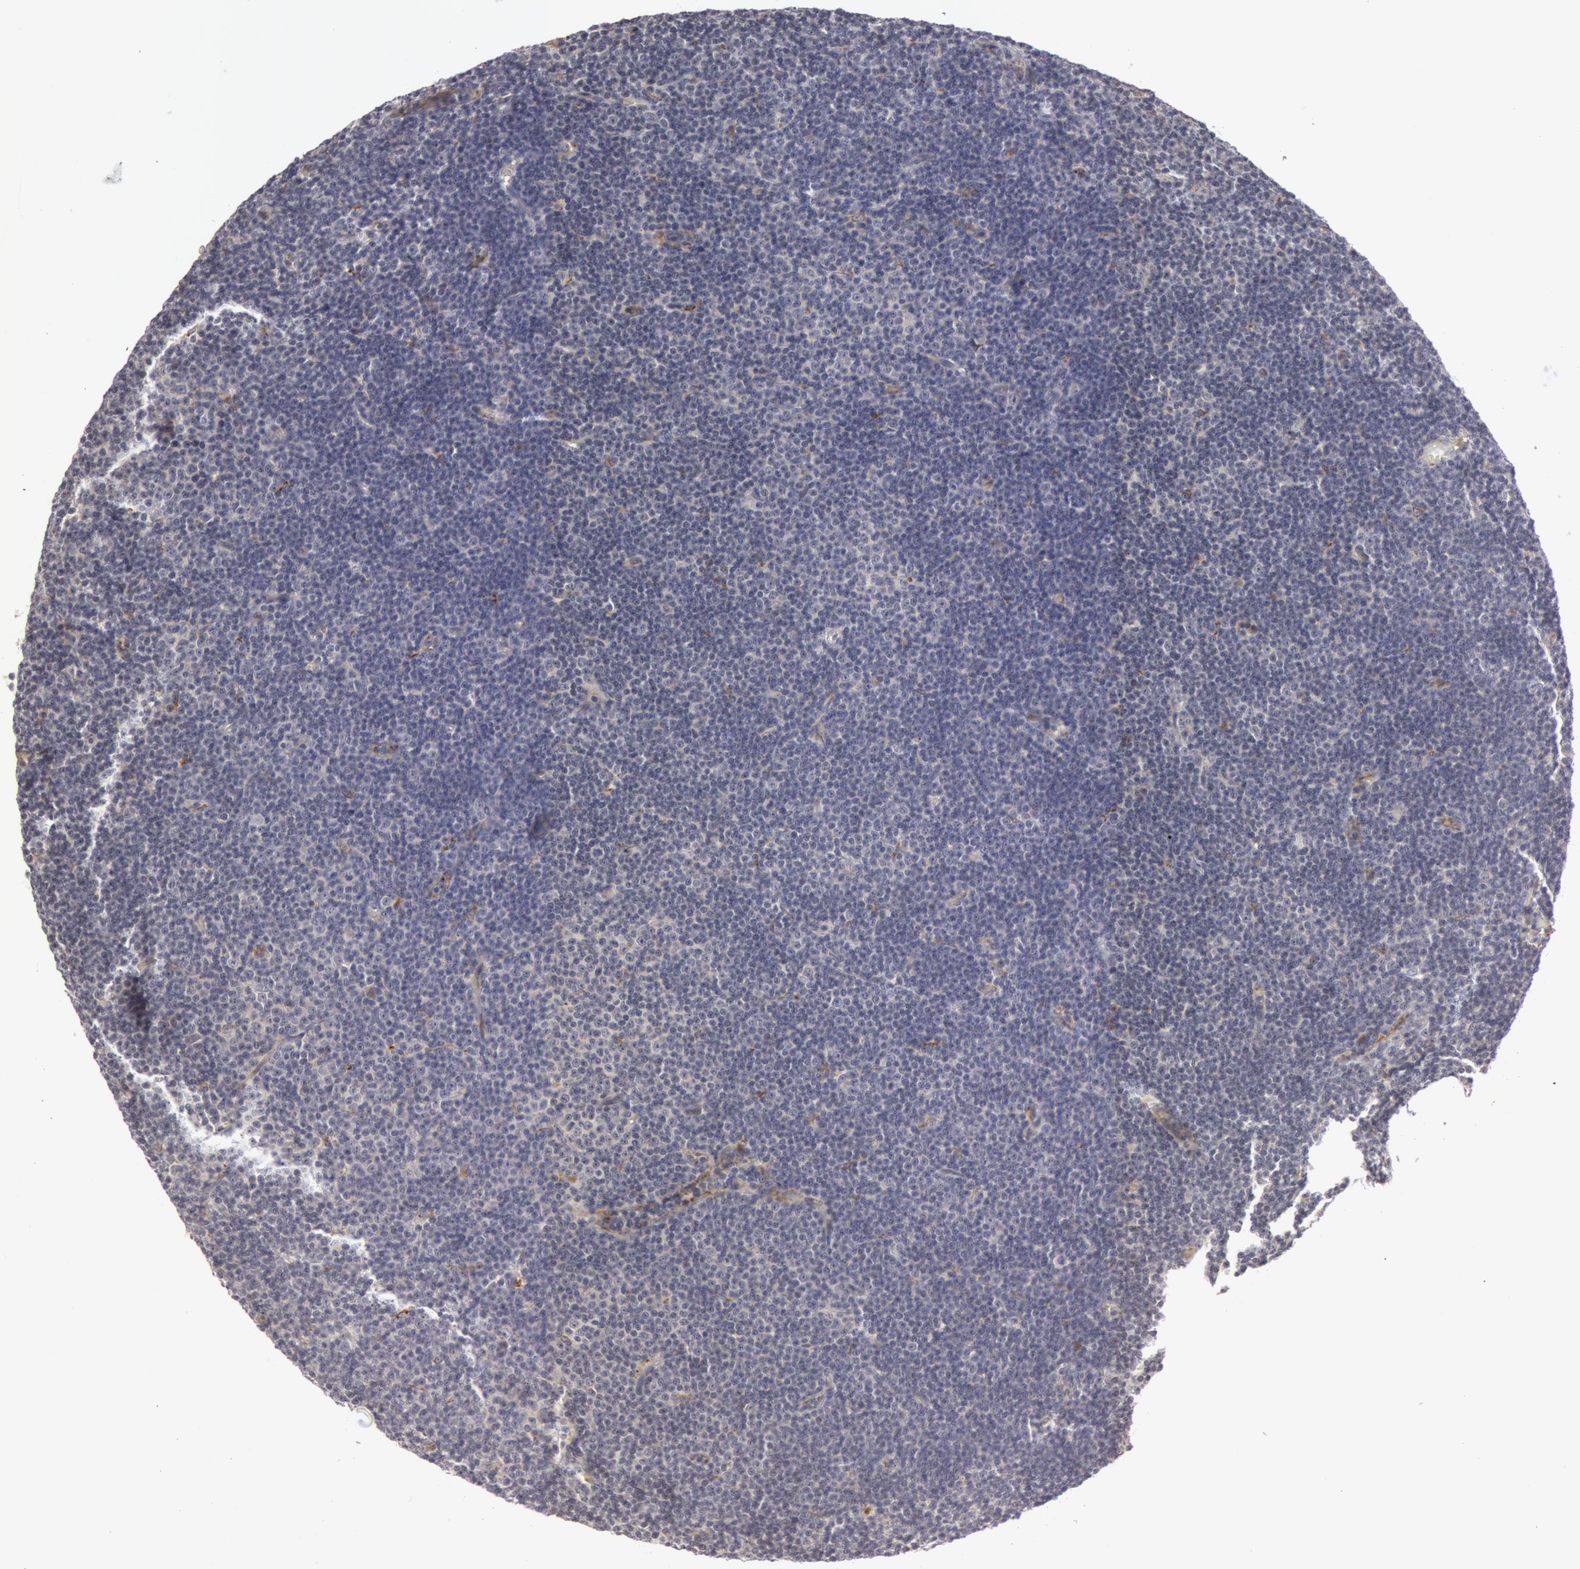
{"staining": {"intensity": "moderate", "quantity": ">75%", "location": "cytoplasmic/membranous"}, "tissue": "lymphoma", "cell_type": "Tumor cells", "image_type": "cancer", "snomed": [{"axis": "morphology", "description": "Malignant lymphoma, non-Hodgkin's type, Low grade"}, {"axis": "topography", "description": "Lymph node"}], "caption": "Immunohistochemistry (IHC) histopathology image of neoplastic tissue: human malignant lymphoma, non-Hodgkin's type (low-grade) stained using immunohistochemistry displays medium levels of moderate protein expression localized specifically in the cytoplasmic/membranous of tumor cells, appearing as a cytoplasmic/membranous brown color.", "gene": "C7", "patient": {"sex": "male", "age": 57}}